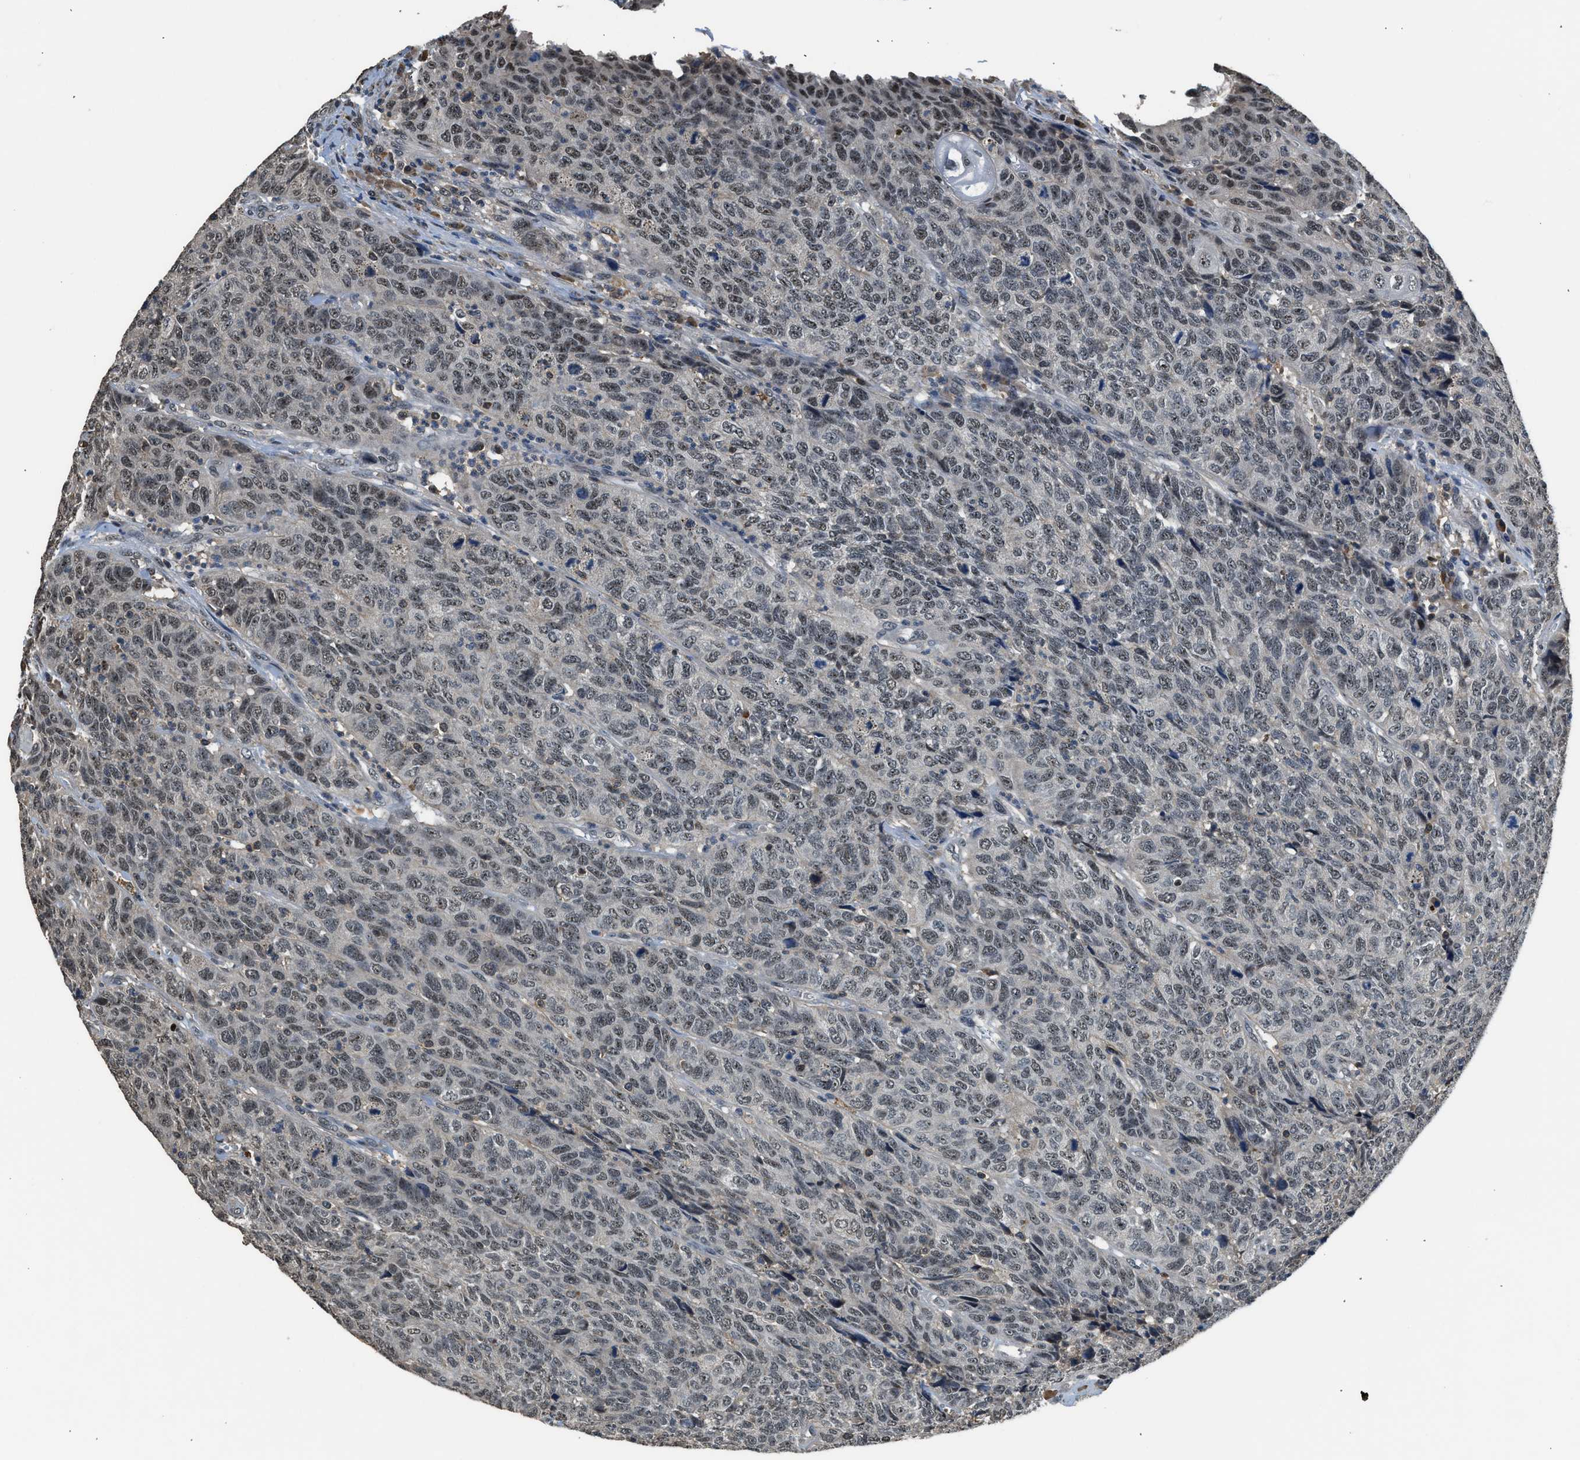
{"staining": {"intensity": "weak", "quantity": "25%-75%", "location": "nuclear"}, "tissue": "head and neck cancer", "cell_type": "Tumor cells", "image_type": "cancer", "snomed": [{"axis": "morphology", "description": "Squamous cell carcinoma, NOS"}, {"axis": "topography", "description": "Head-Neck"}], "caption": "DAB immunohistochemical staining of head and neck cancer exhibits weak nuclear protein expression in about 25%-75% of tumor cells. The staining is performed using DAB (3,3'-diaminobenzidine) brown chromogen to label protein expression. The nuclei are counter-stained blue using hematoxylin.", "gene": "SLC15A4", "patient": {"sex": "male", "age": 66}}